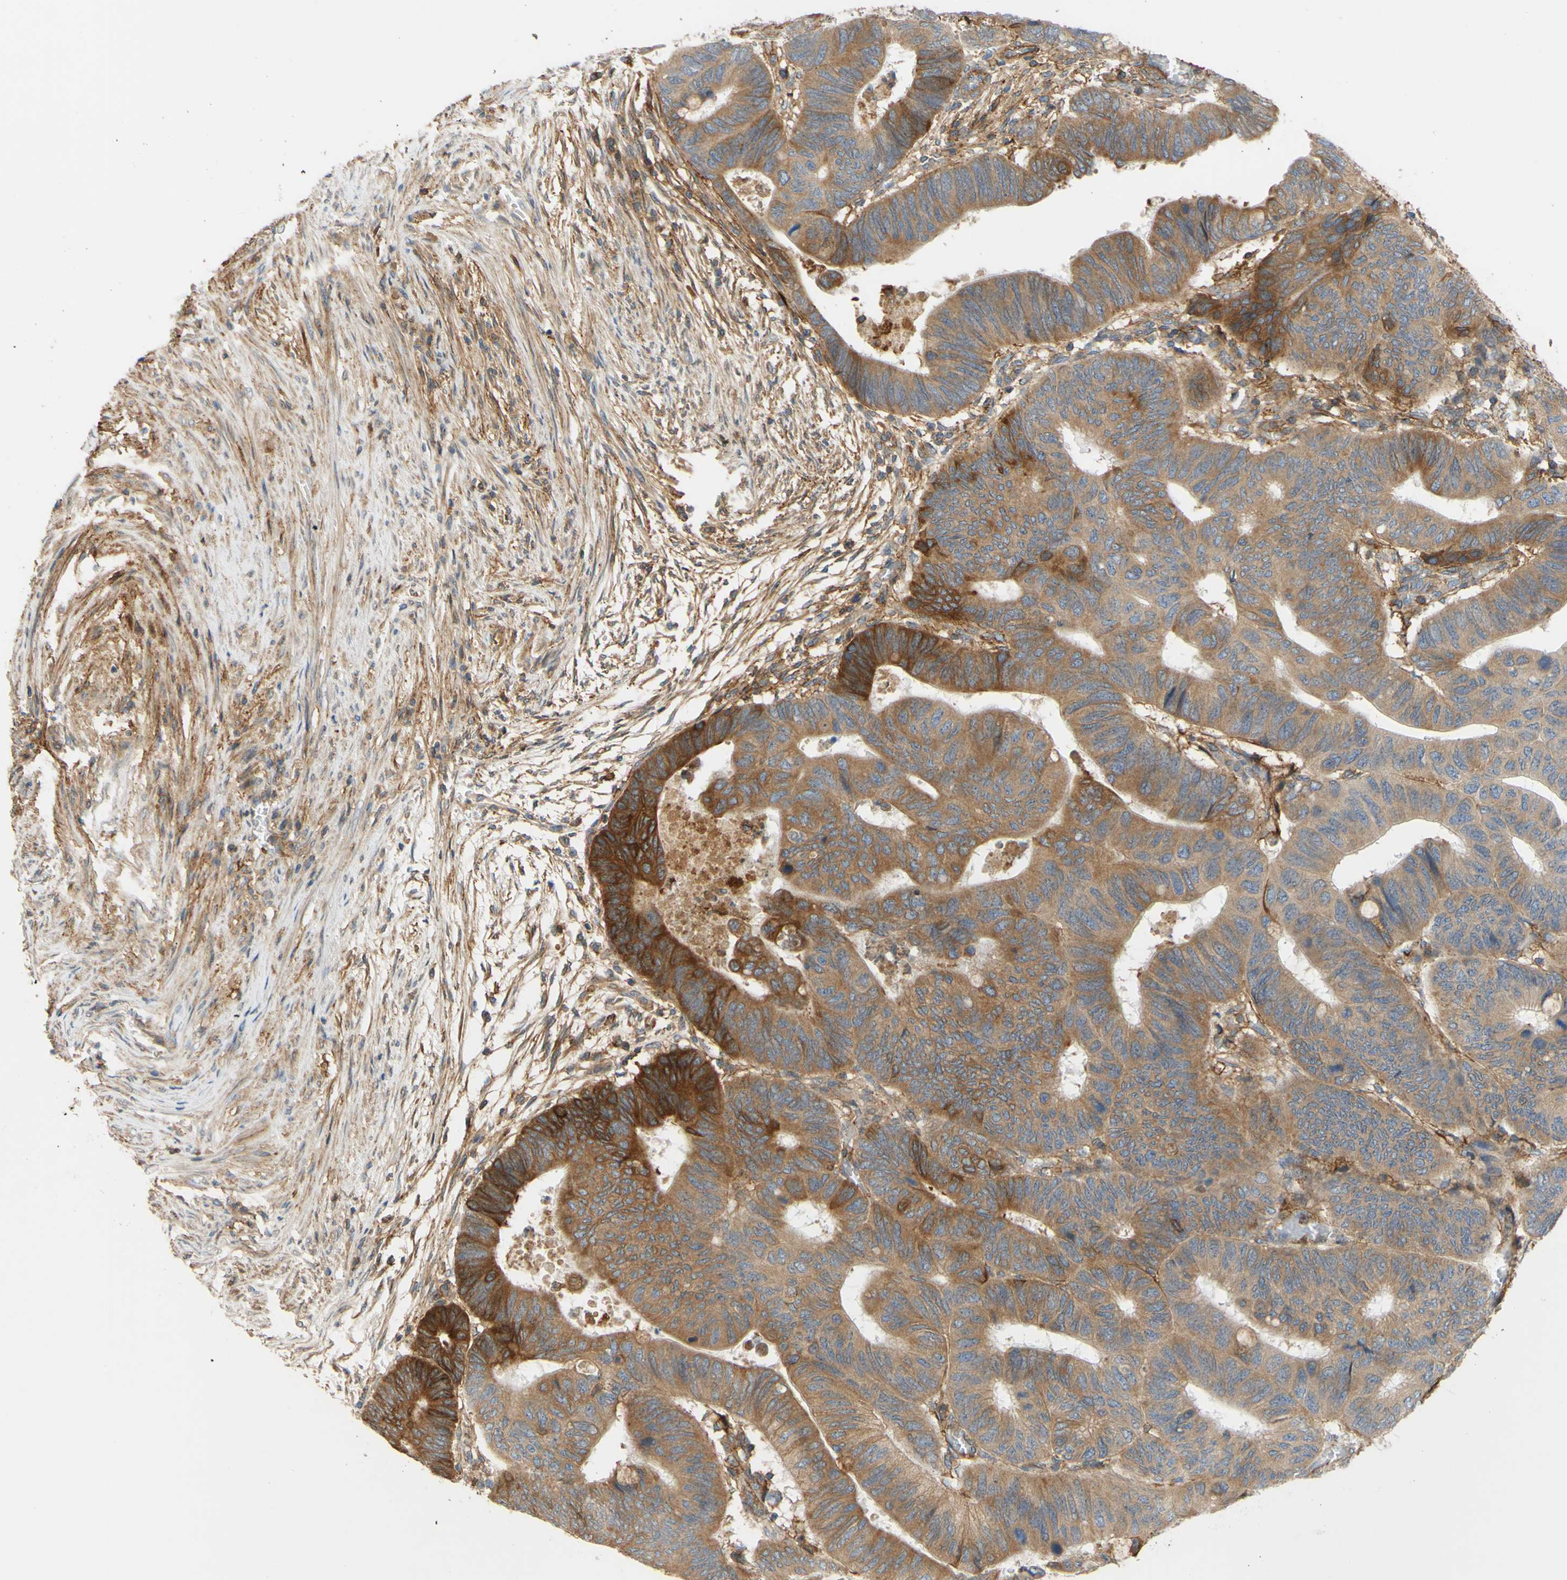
{"staining": {"intensity": "moderate", "quantity": ">75%", "location": "cytoplasmic/membranous"}, "tissue": "colorectal cancer", "cell_type": "Tumor cells", "image_type": "cancer", "snomed": [{"axis": "morphology", "description": "Normal tissue, NOS"}, {"axis": "morphology", "description": "Adenocarcinoma, NOS"}, {"axis": "topography", "description": "Rectum"}, {"axis": "topography", "description": "Peripheral nerve tissue"}], "caption": "Immunohistochemistry micrograph of colorectal adenocarcinoma stained for a protein (brown), which displays medium levels of moderate cytoplasmic/membranous staining in approximately >75% of tumor cells.", "gene": "POR", "patient": {"sex": "male", "age": 92}}